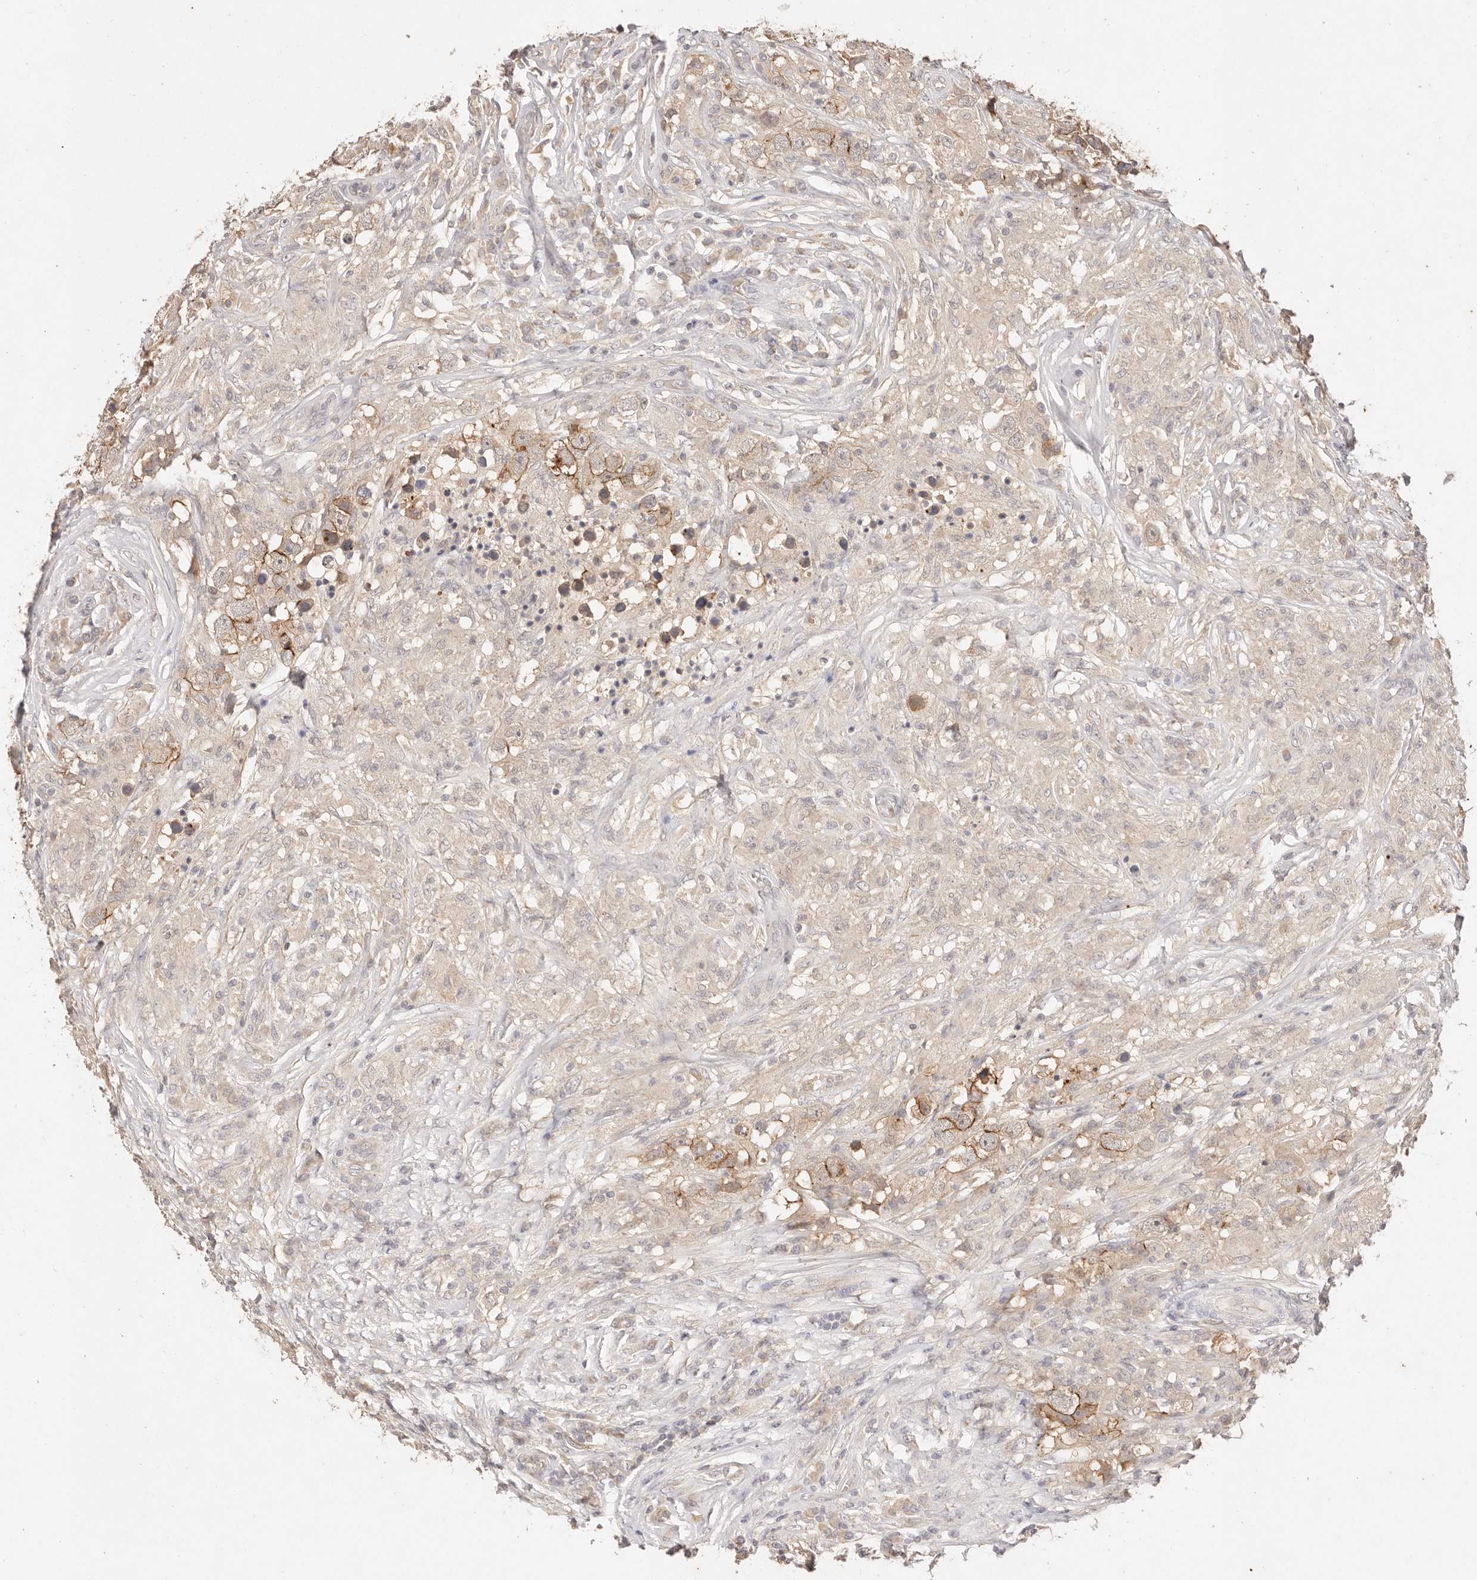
{"staining": {"intensity": "moderate", "quantity": "<25%", "location": "cytoplasmic/membranous"}, "tissue": "testis cancer", "cell_type": "Tumor cells", "image_type": "cancer", "snomed": [{"axis": "morphology", "description": "Seminoma, NOS"}, {"axis": "topography", "description": "Testis"}], "caption": "There is low levels of moderate cytoplasmic/membranous staining in tumor cells of testis cancer, as demonstrated by immunohistochemical staining (brown color).", "gene": "CXADR", "patient": {"sex": "male", "age": 49}}